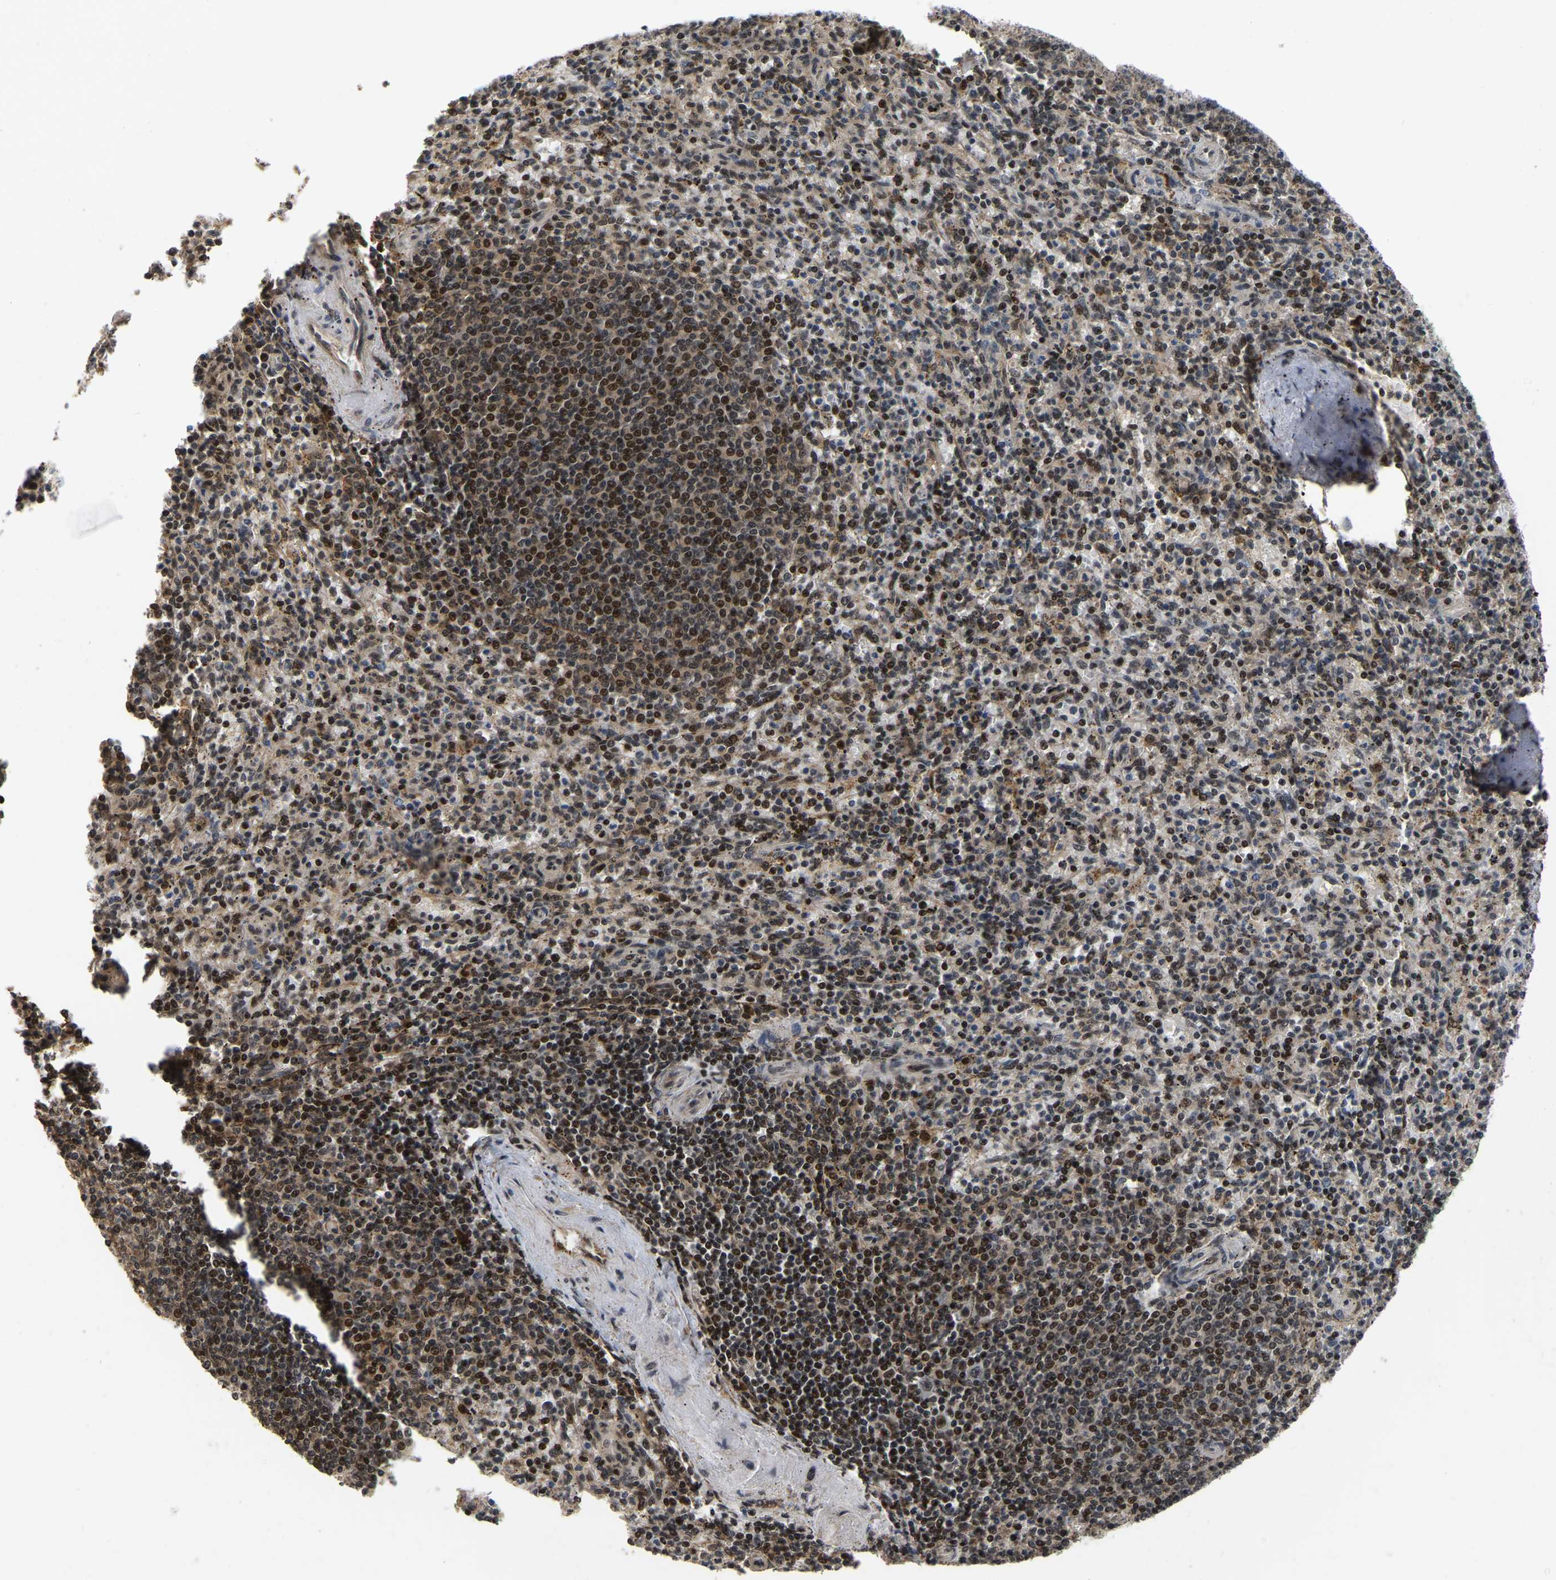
{"staining": {"intensity": "strong", "quantity": "25%-75%", "location": "nuclear"}, "tissue": "spleen", "cell_type": "Cells in red pulp", "image_type": "normal", "snomed": [{"axis": "morphology", "description": "Normal tissue, NOS"}, {"axis": "topography", "description": "Spleen"}], "caption": "Benign spleen was stained to show a protein in brown. There is high levels of strong nuclear expression in approximately 25%-75% of cells in red pulp.", "gene": "CIAO1", "patient": {"sex": "male", "age": 72}}